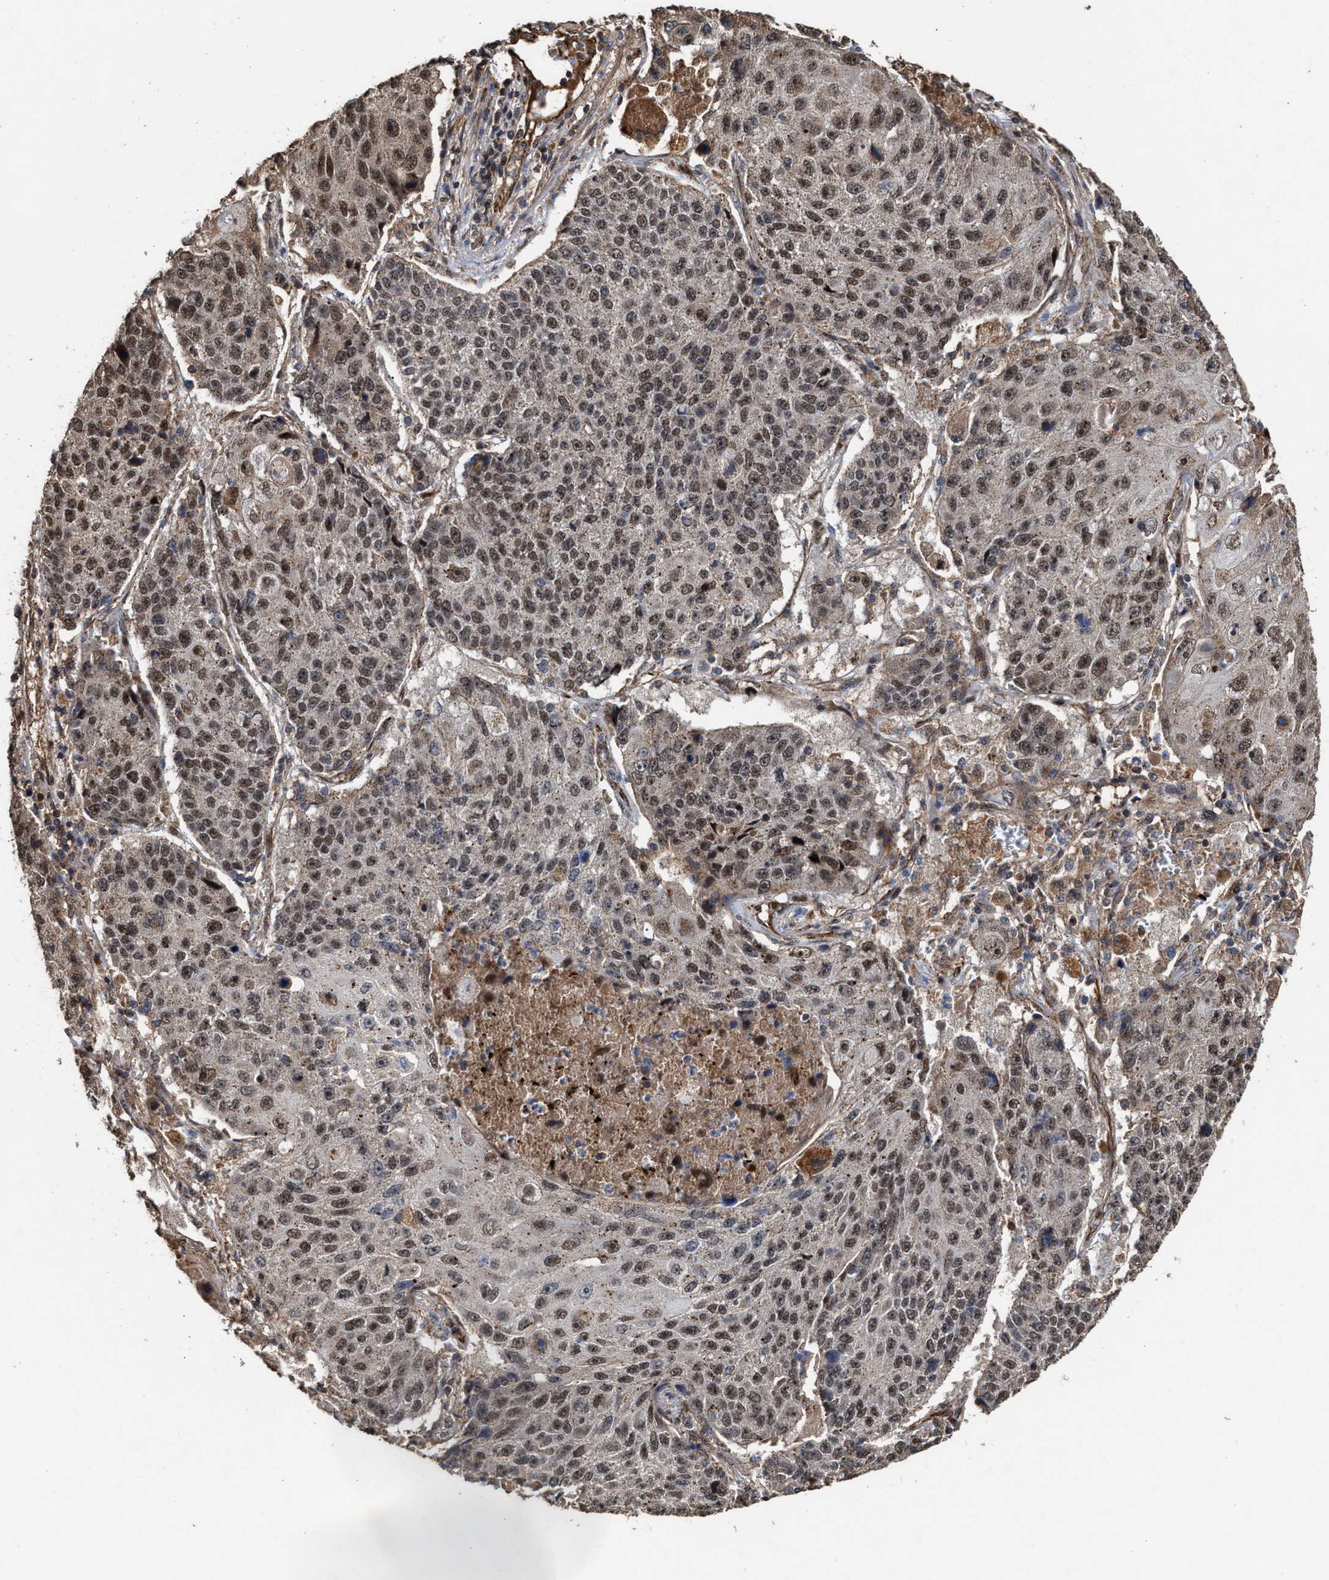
{"staining": {"intensity": "moderate", "quantity": ">75%", "location": "nuclear"}, "tissue": "lung cancer", "cell_type": "Tumor cells", "image_type": "cancer", "snomed": [{"axis": "morphology", "description": "Squamous cell carcinoma, NOS"}, {"axis": "topography", "description": "Lung"}], "caption": "This photomicrograph exhibits IHC staining of lung cancer (squamous cell carcinoma), with medium moderate nuclear positivity in approximately >75% of tumor cells.", "gene": "ZNHIT6", "patient": {"sex": "male", "age": 61}}